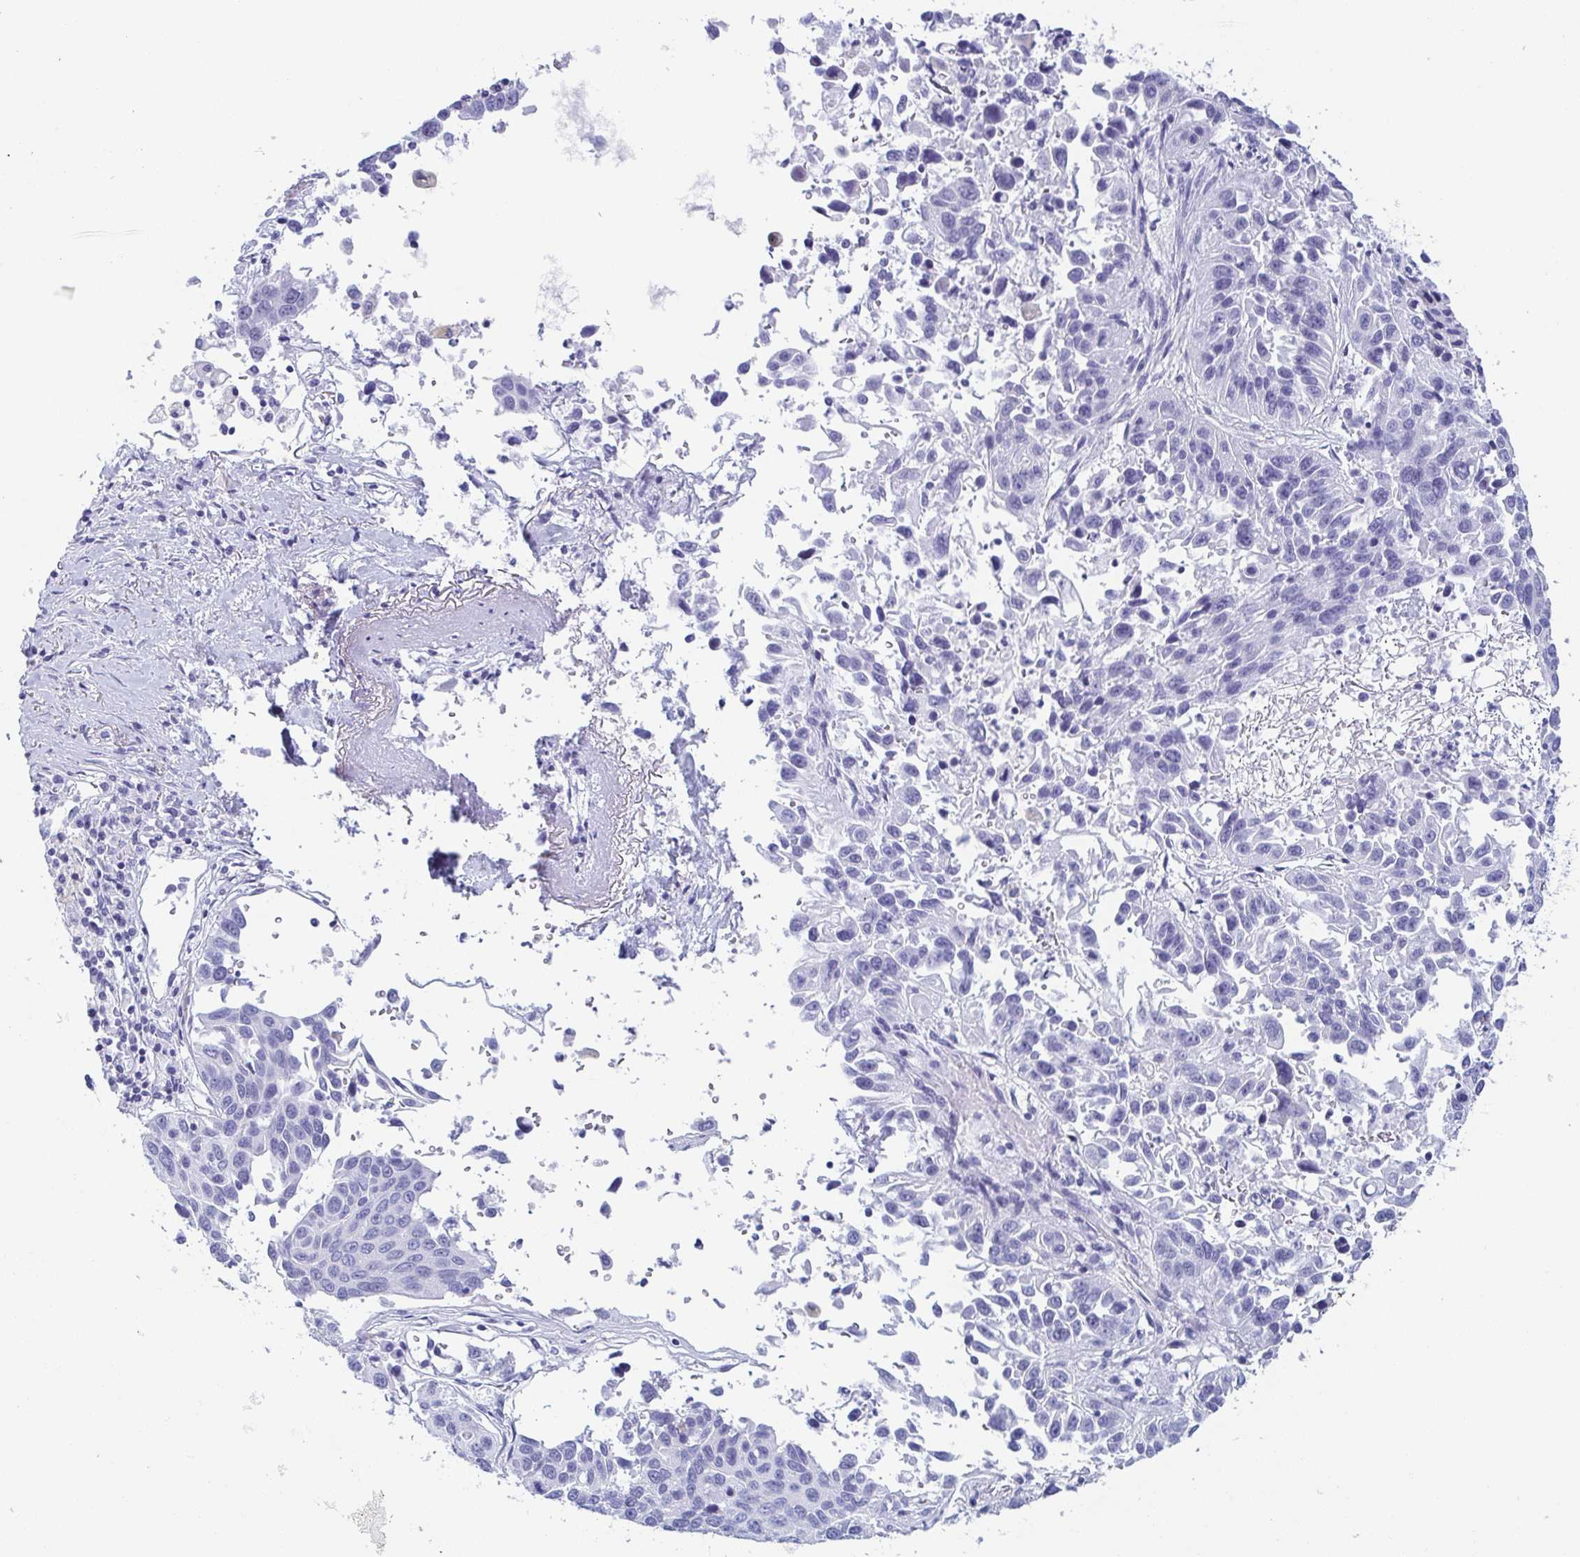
{"staining": {"intensity": "negative", "quantity": "none", "location": "none"}, "tissue": "lung cancer", "cell_type": "Tumor cells", "image_type": "cancer", "snomed": [{"axis": "morphology", "description": "Squamous cell carcinoma, NOS"}, {"axis": "topography", "description": "Lung"}], "caption": "Immunohistochemistry (IHC) micrograph of neoplastic tissue: lung squamous cell carcinoma stained with DAB exhibits no significant protein expression in tumor cells.", "gene": "ZG16B", "patient": {"sex": "female", "age": 61}}